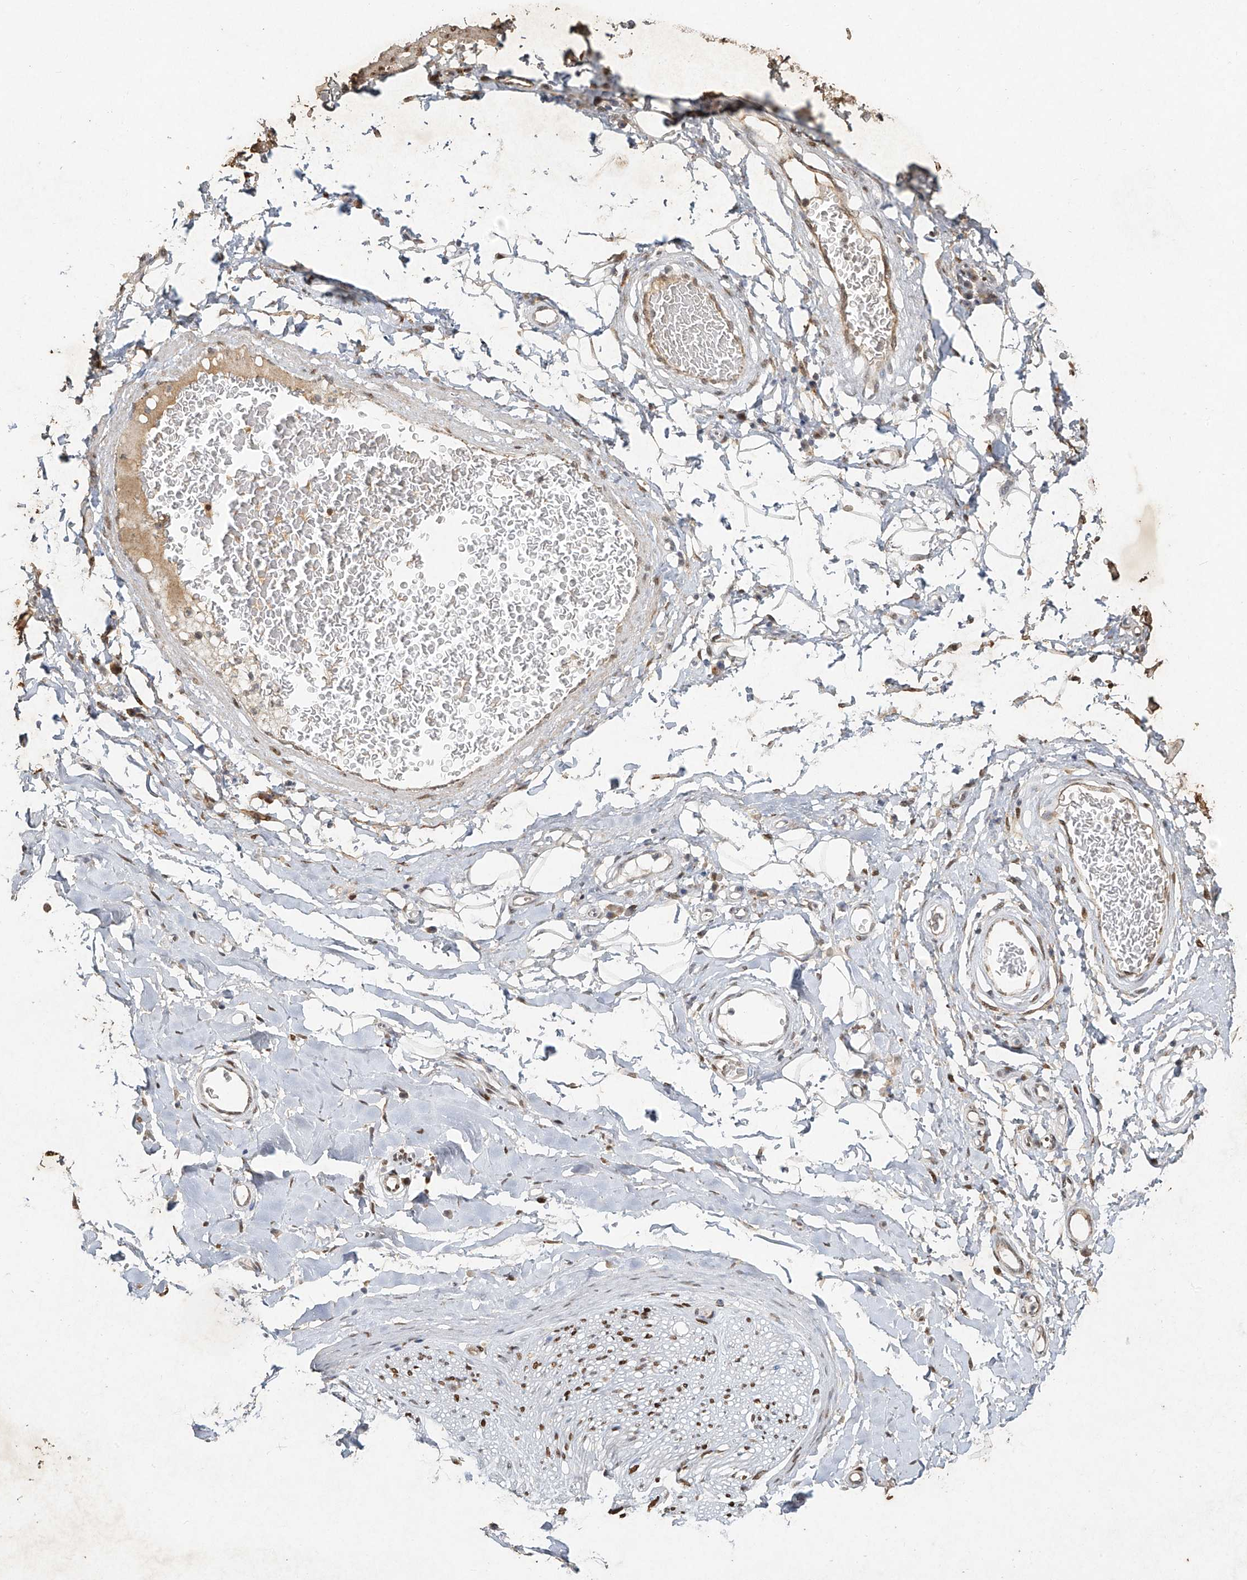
{"staining": {"intensity": "negative", "quantity": "none", "location": "none"}, "tissue": "adipose tissue", "cell_type": "Adipocytes", "image_type": "normal", "snomed": [{"axis": "morphology", "description": "Normal tissue, NOS"}, {"axis": "morphology", "description": "Adenocarcinoma, NOS"}, {"axis": "topography", "description": "Stomach, upper"}, {"axis": "topography", "description": "Peripheral nerve tissue"}], "caption": "The histopathology image reveals no staining of adipocytes in normal adipose tissue. Nuclei are stained in blue.", "gene": "ATRIP", "patient": {"sex": "male", "age": 62}}